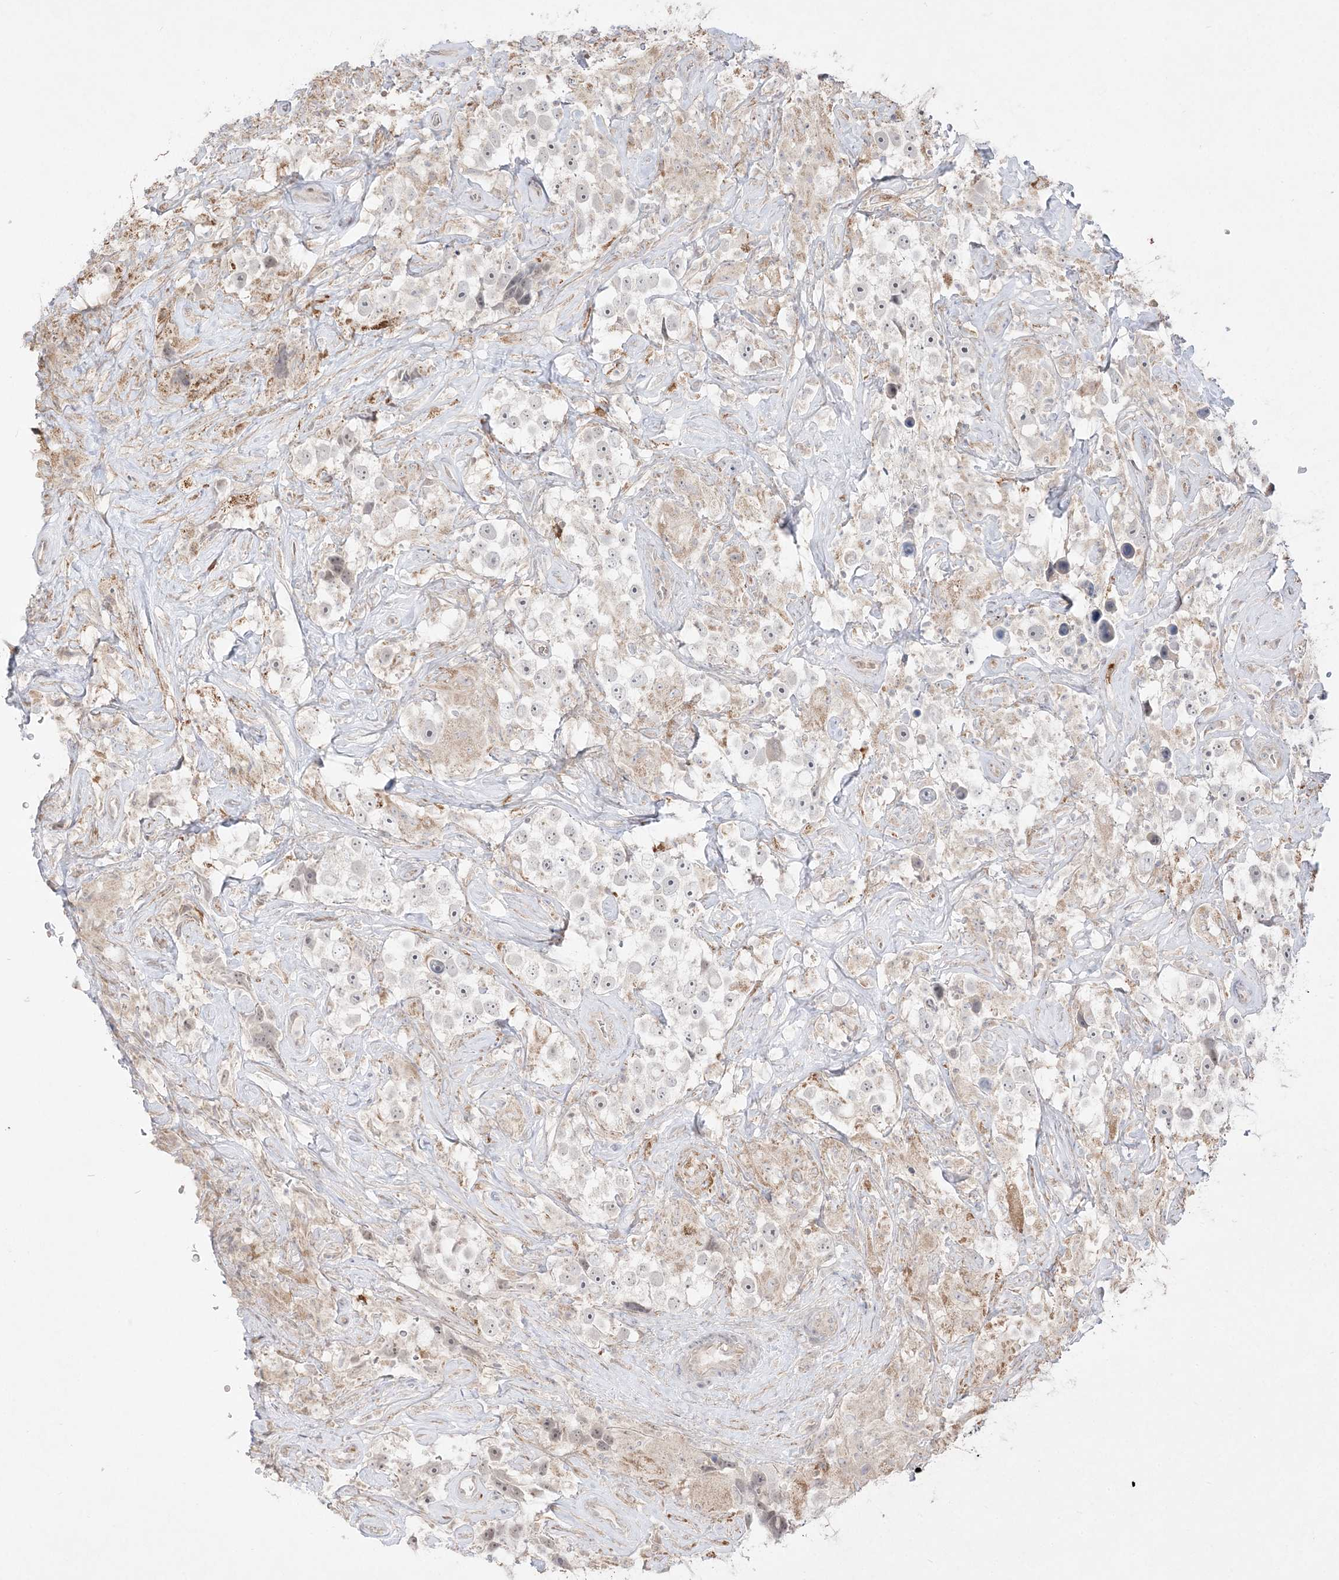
{"staining": {"intensity": "negative", "quantity": "none", "location": "none"}, "tissue": "testis cancer", "cell_type": "Tumor cells", "image_type": "cancer", "snomed": [{"axis": "morphology", "description": "Seminoma, NOS"}, {"axis": "topography", "description": "Testis"}], "caption": "High magnification brightfield microscopy of testis cancer stained with DAB (3,3'-diaminobenzidine) (brown) and counterstained with hematoxylin (blue): tumor cells show no significant staining. (Brightfield microscopy of DAB immunohistochemistry (IHC) at high magnification).", "gene": "CLNK", "patient": {"sex": "male", "age": 49}}